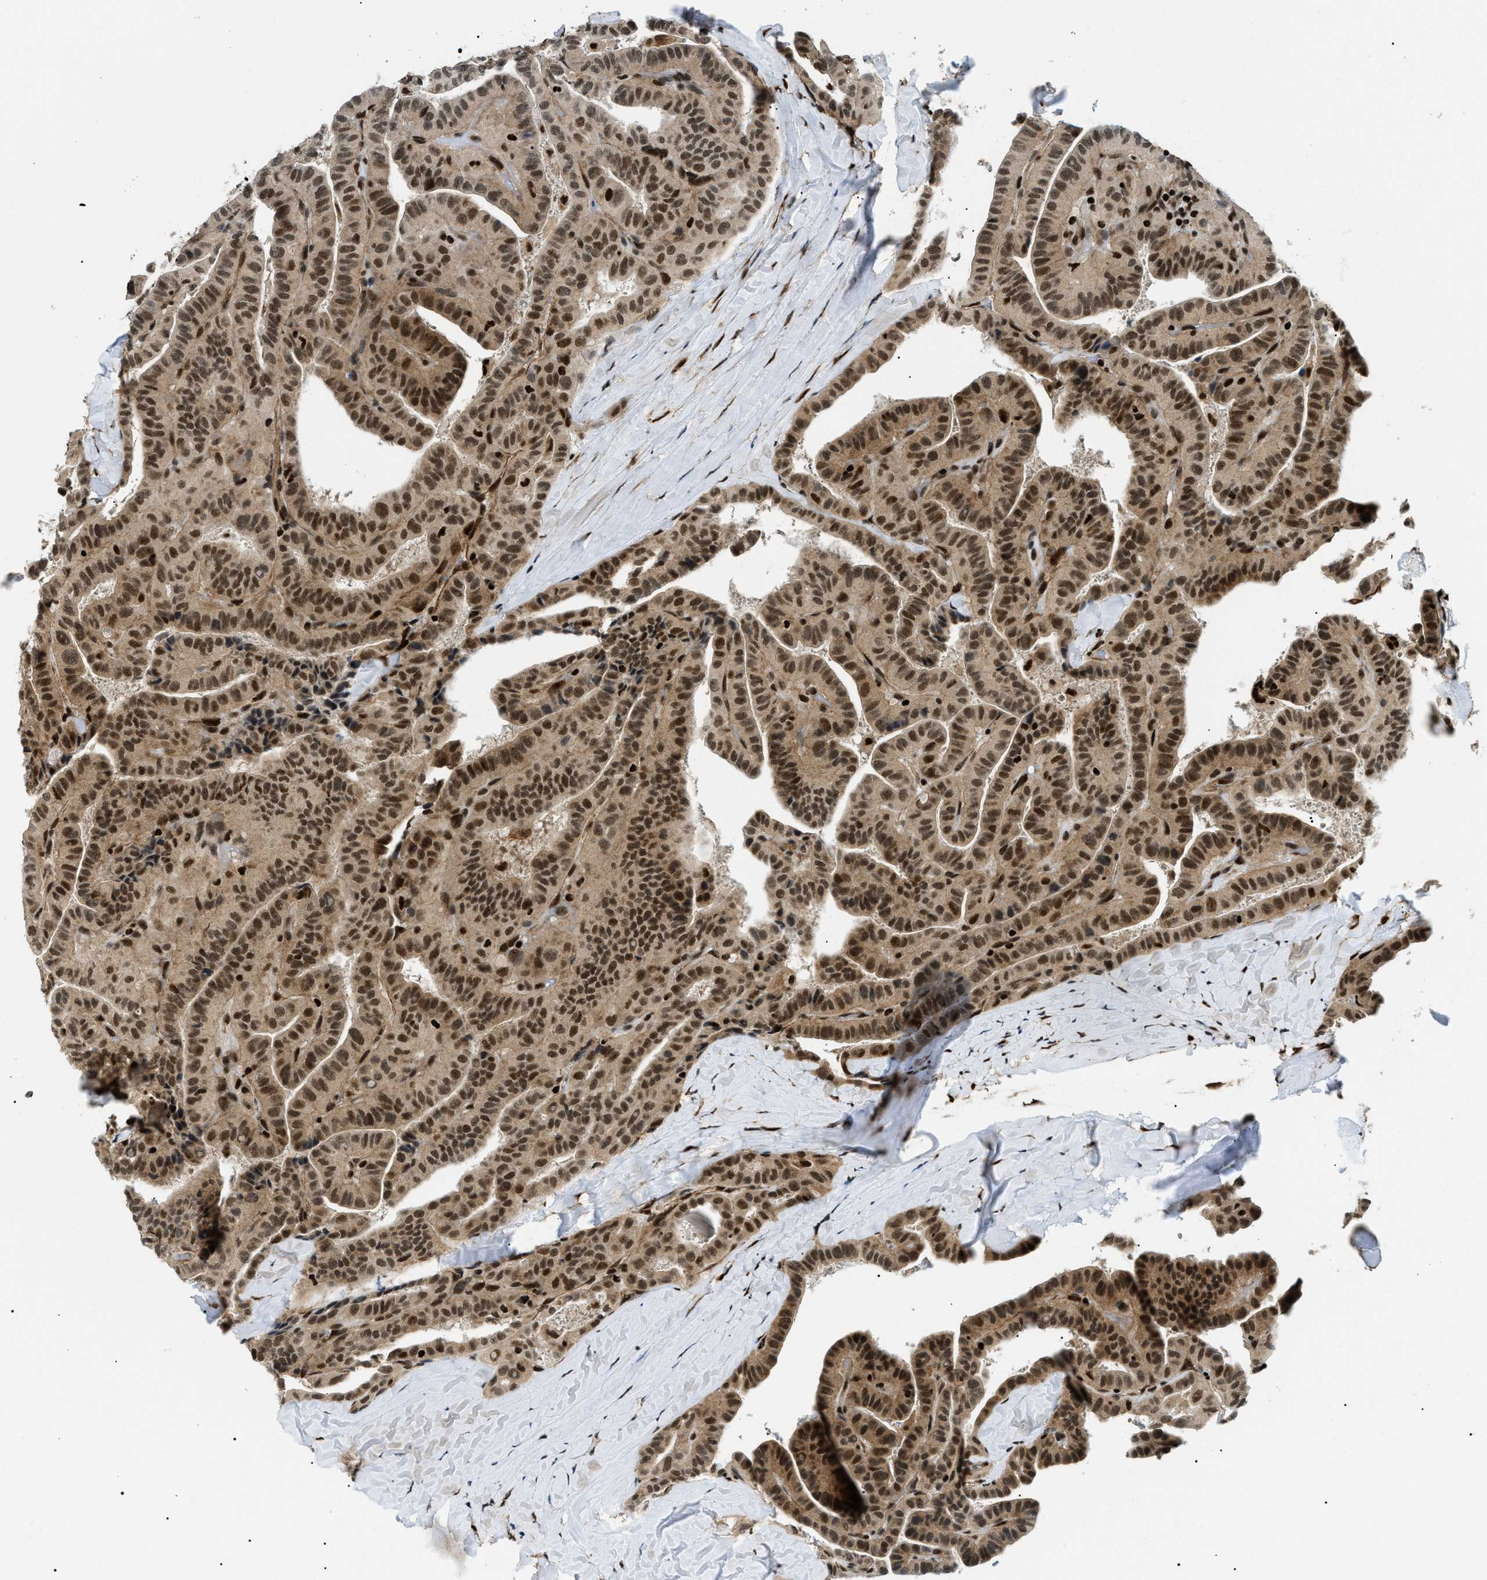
{"staining": {"intensity": "strong", "quantity": ">75%", "location": "cytoplasmic/membranous,nuclear"}, "tissue": "thyroid cancer", "cell_type": "Tumor cells", "image_type": "cancer", "snomed": [{"axis": "morphology", "description": "Papillary adenocarcinoma, NOS"}, {"axis": "topography", "description": "Thyroid gland"}], "caption": "Immunohistochemistry (IHC) image of neoplastic tissue: human thyroid papillary adenocarcinoma stained using immunohistochemistry (IHC) displays high levels of strong protein expression localized specifically in the cytoplasmic/membranous and nuclear of tumor cells, appearing as a cytoplasmic/membranous and nuclear brown color.", "gene": "CWC25", "patient": {"sex": "male", "age": 77}}